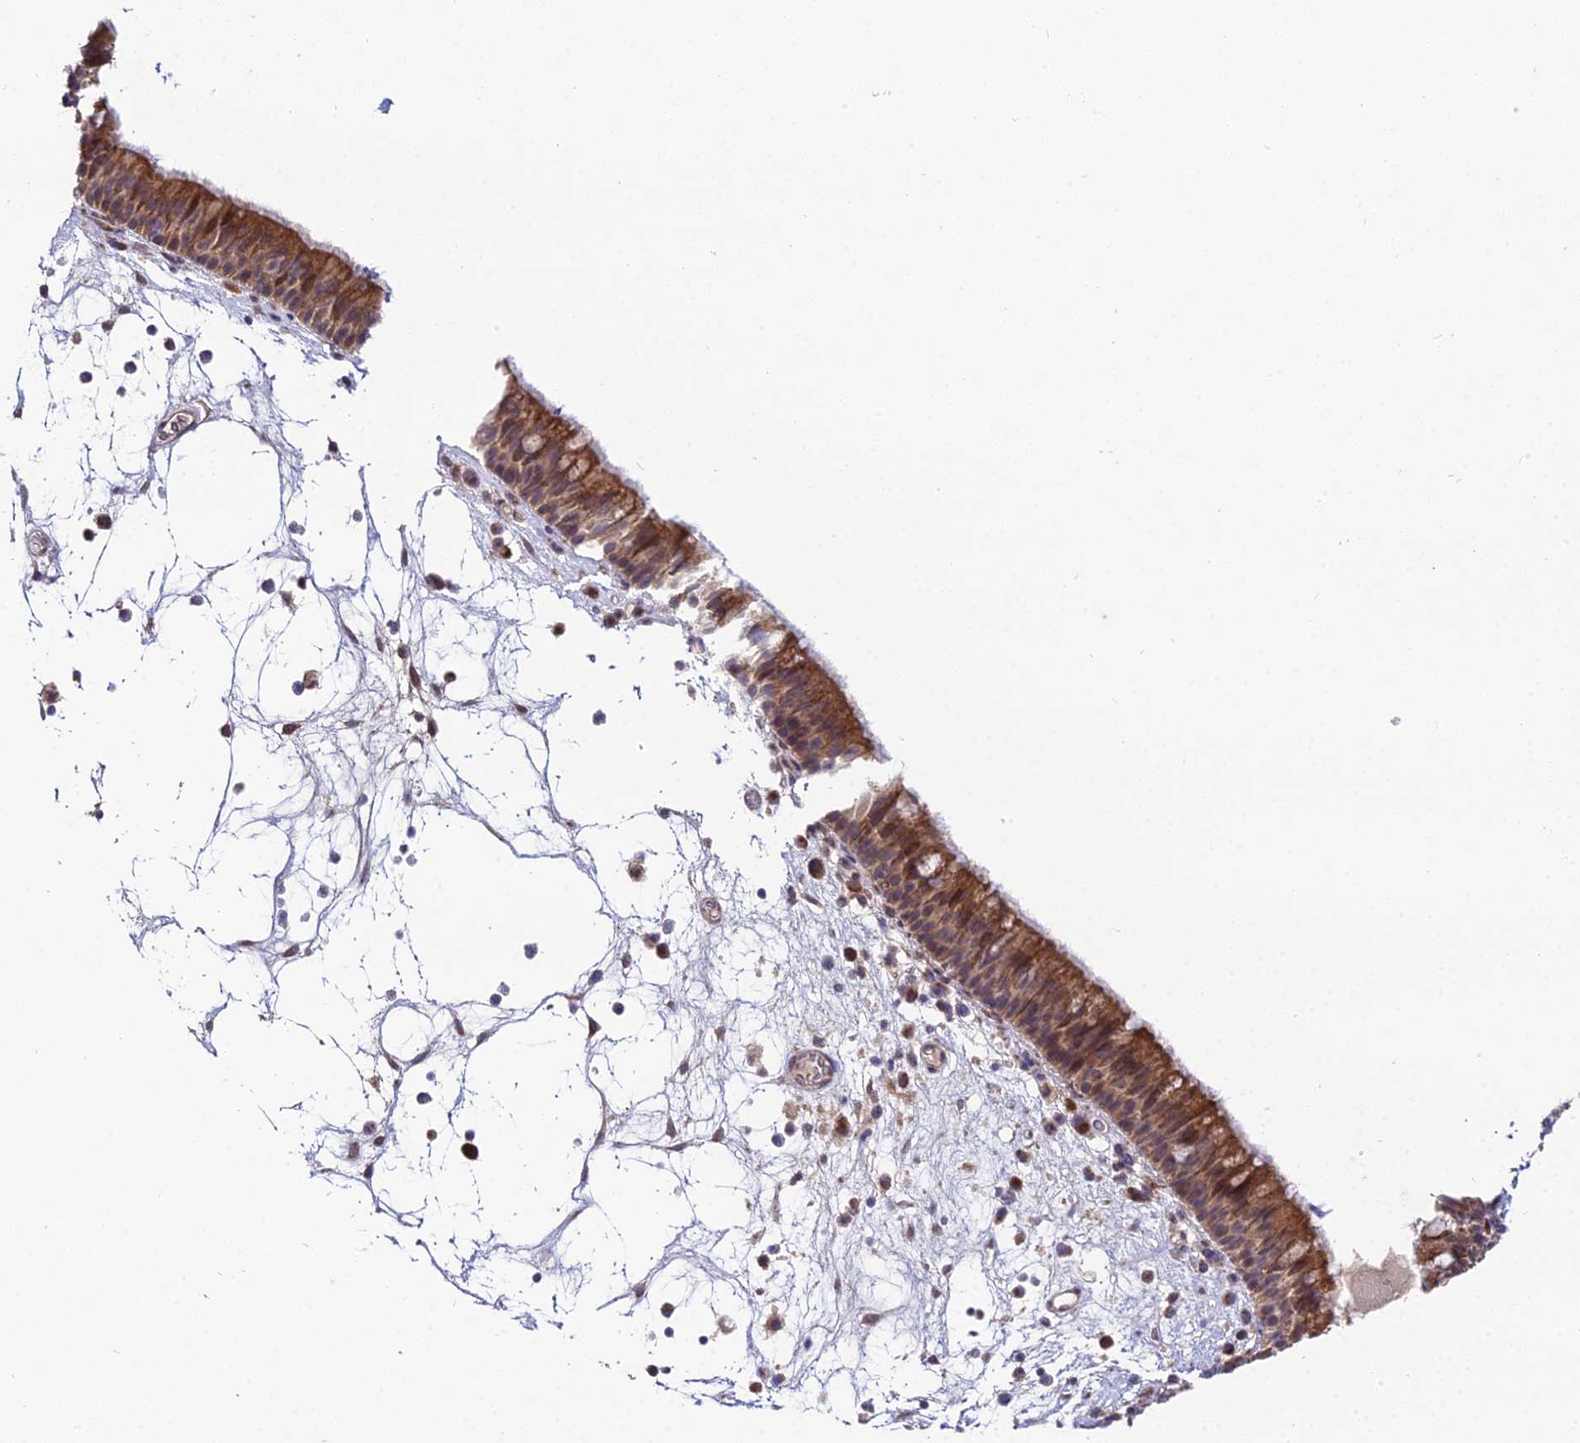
{"staining": {"intensity": "moderate", "quantity": ">75%", "location": "cytoplasmic/membranous"}, "tissue": "nasopharynx", "cell_type": "Respiratory epithelial cells", "image_type": "normal", "snomed": [{"axis": "morphology", "description": "Normal tissue, NOS"}, {"axis": "morphology", "description": "Inflammation, NOS"}, {"axis": "morphology", "description": "Malignant melanoma, Metastatic site"}, {"axis": "topography", "description": "Nasopharynx"}], "caption": "Immunohistochemistry (IHC) image of unremarkable nasopharynx stained for a protein (brown), which demonstrates medium levels of moderate cytoplasmic/membranous staining in approximately >75% of respiratory epithelial cells.", "gene": "TROAP", "patient": {"sex": "male", "age": 70}}